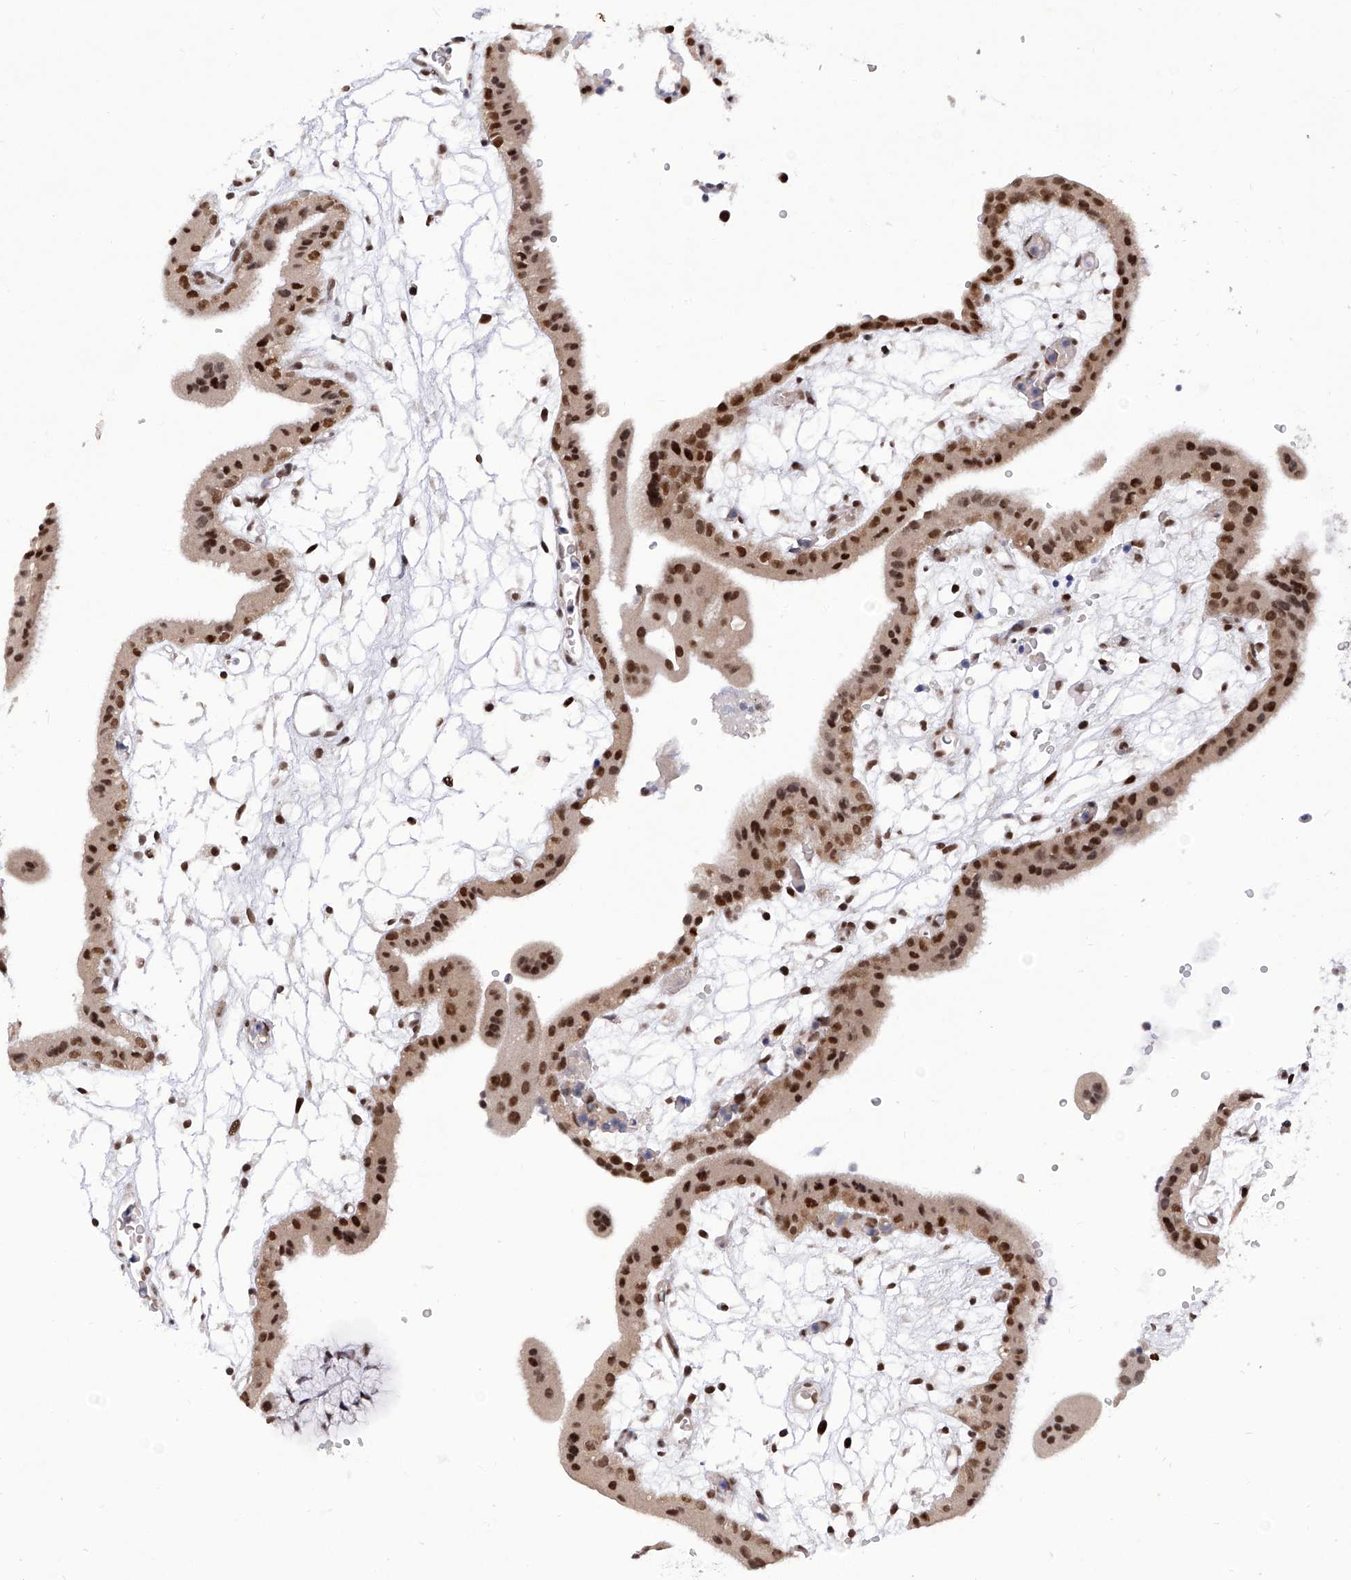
{"staining": {"intensity": "strong", "quantity": ">75%", "location": "nuclear"}, "tissue": "placenta", "cell_type": "Decidual cells", "image_type": "normal", "snomed": [{"axis": "morphology", "description": "Normal tissue, NOS"}, {"axis": "topography", "description": "Placenta"}], "caption": "Strong nuclear staining for a protein is appreciated in about >75% of decidual cells of benign placenta using IHC.", "gene": "RAD54L", "patient": {"sex": "female", "age": 18}}